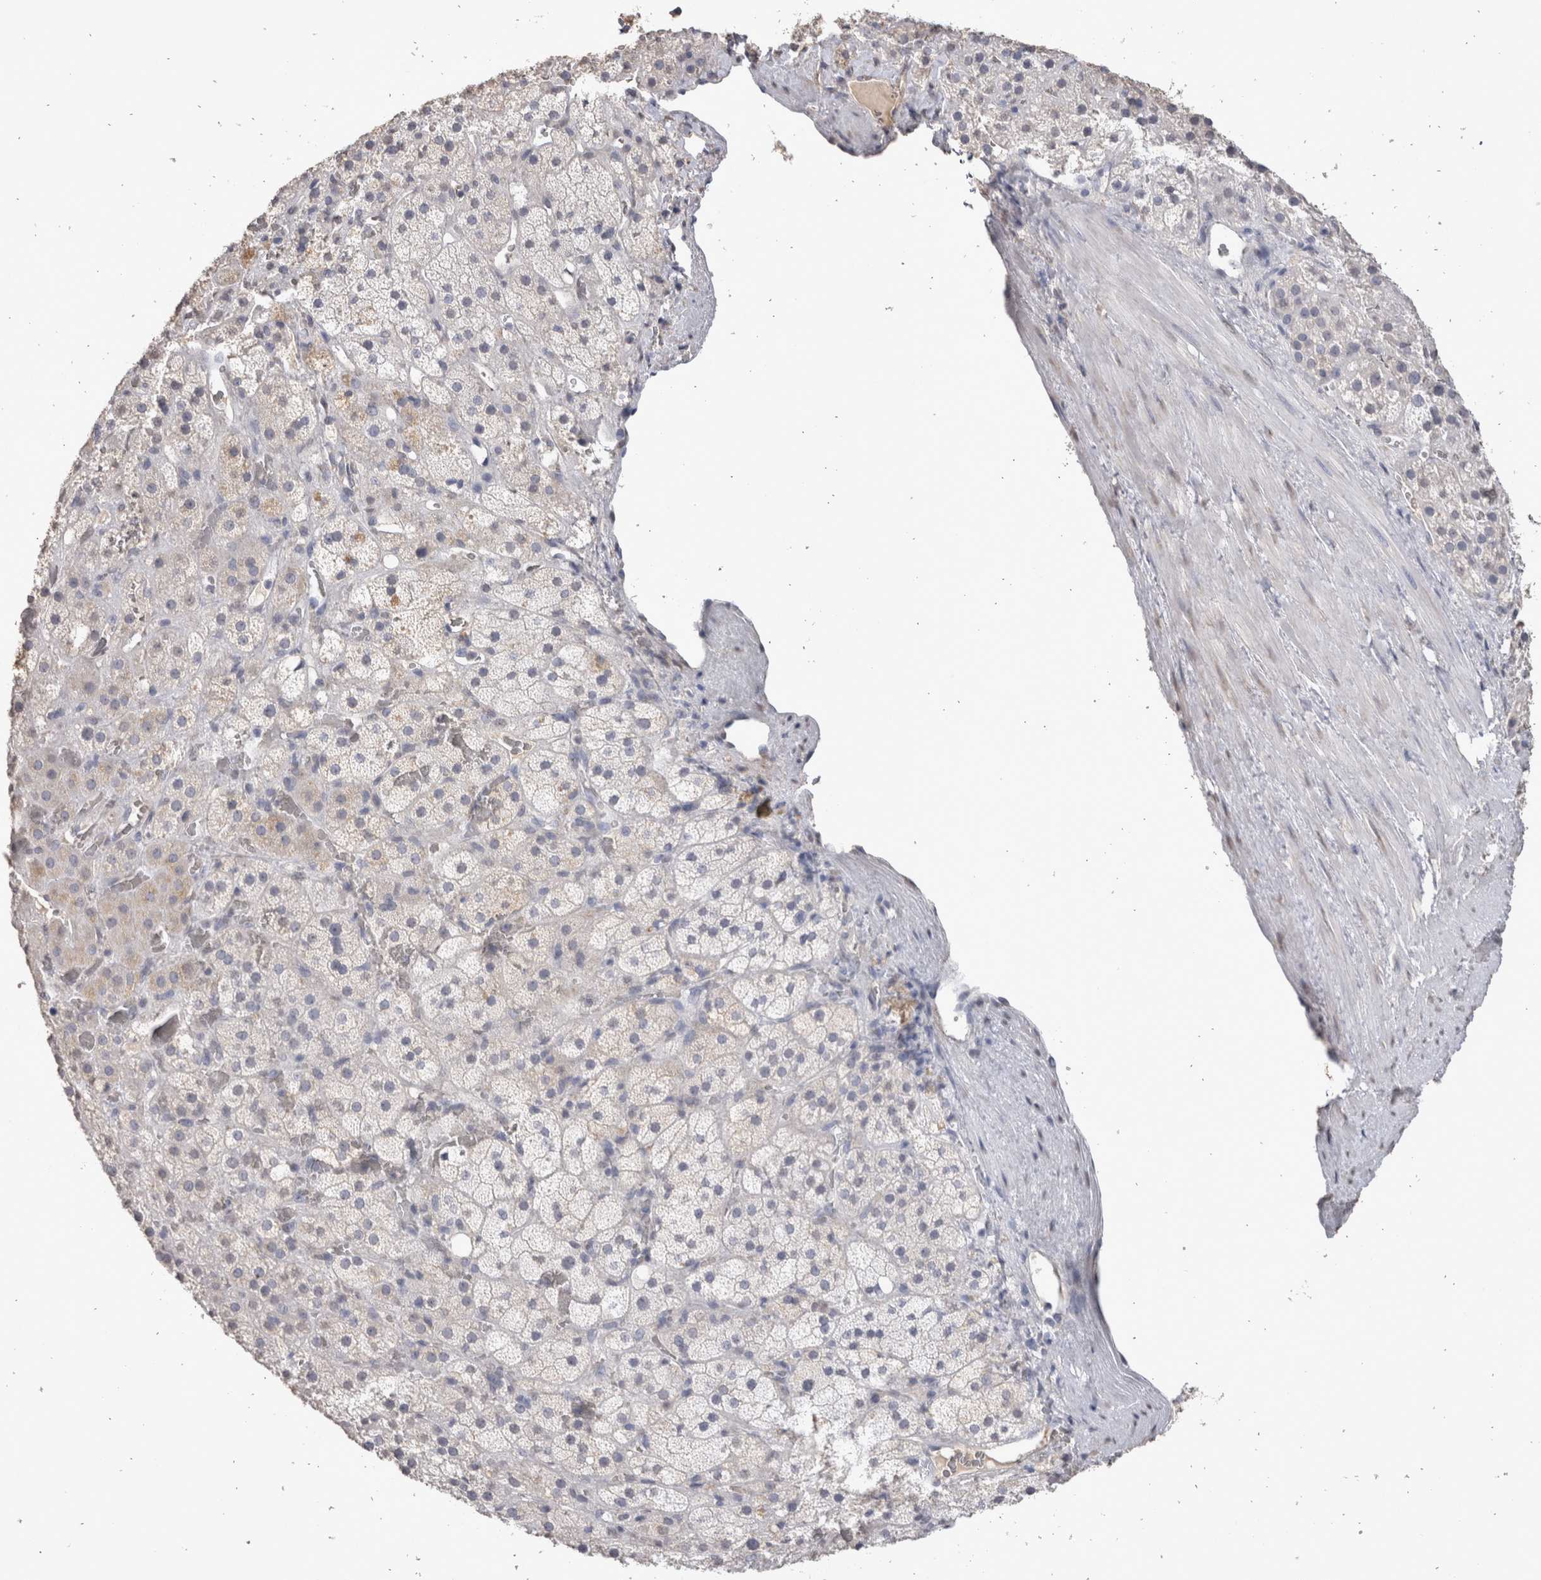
{"staining": {"intensity": "negative", "quantity": "none", "location": "none"}, "tissue": "adrenal gland", "cell_type": "Glandular cells", "image_type": "normal", "snomed": [{"axis": "morphology", "description": "Normal tissue, NOS"}, {"axis": "topography", "description": "Adrenal gland"}], "caption": "A high-resolution micrograph shows immunohistochemistry staining of unremarkable adrenal gland, which demonstrates no significant positivity in glandular cells. (Immunohistochemistry, brightfield microscopy, high magnification).", "gene": "LGALS2", "patient": {"sex": "male", "age": 57}}